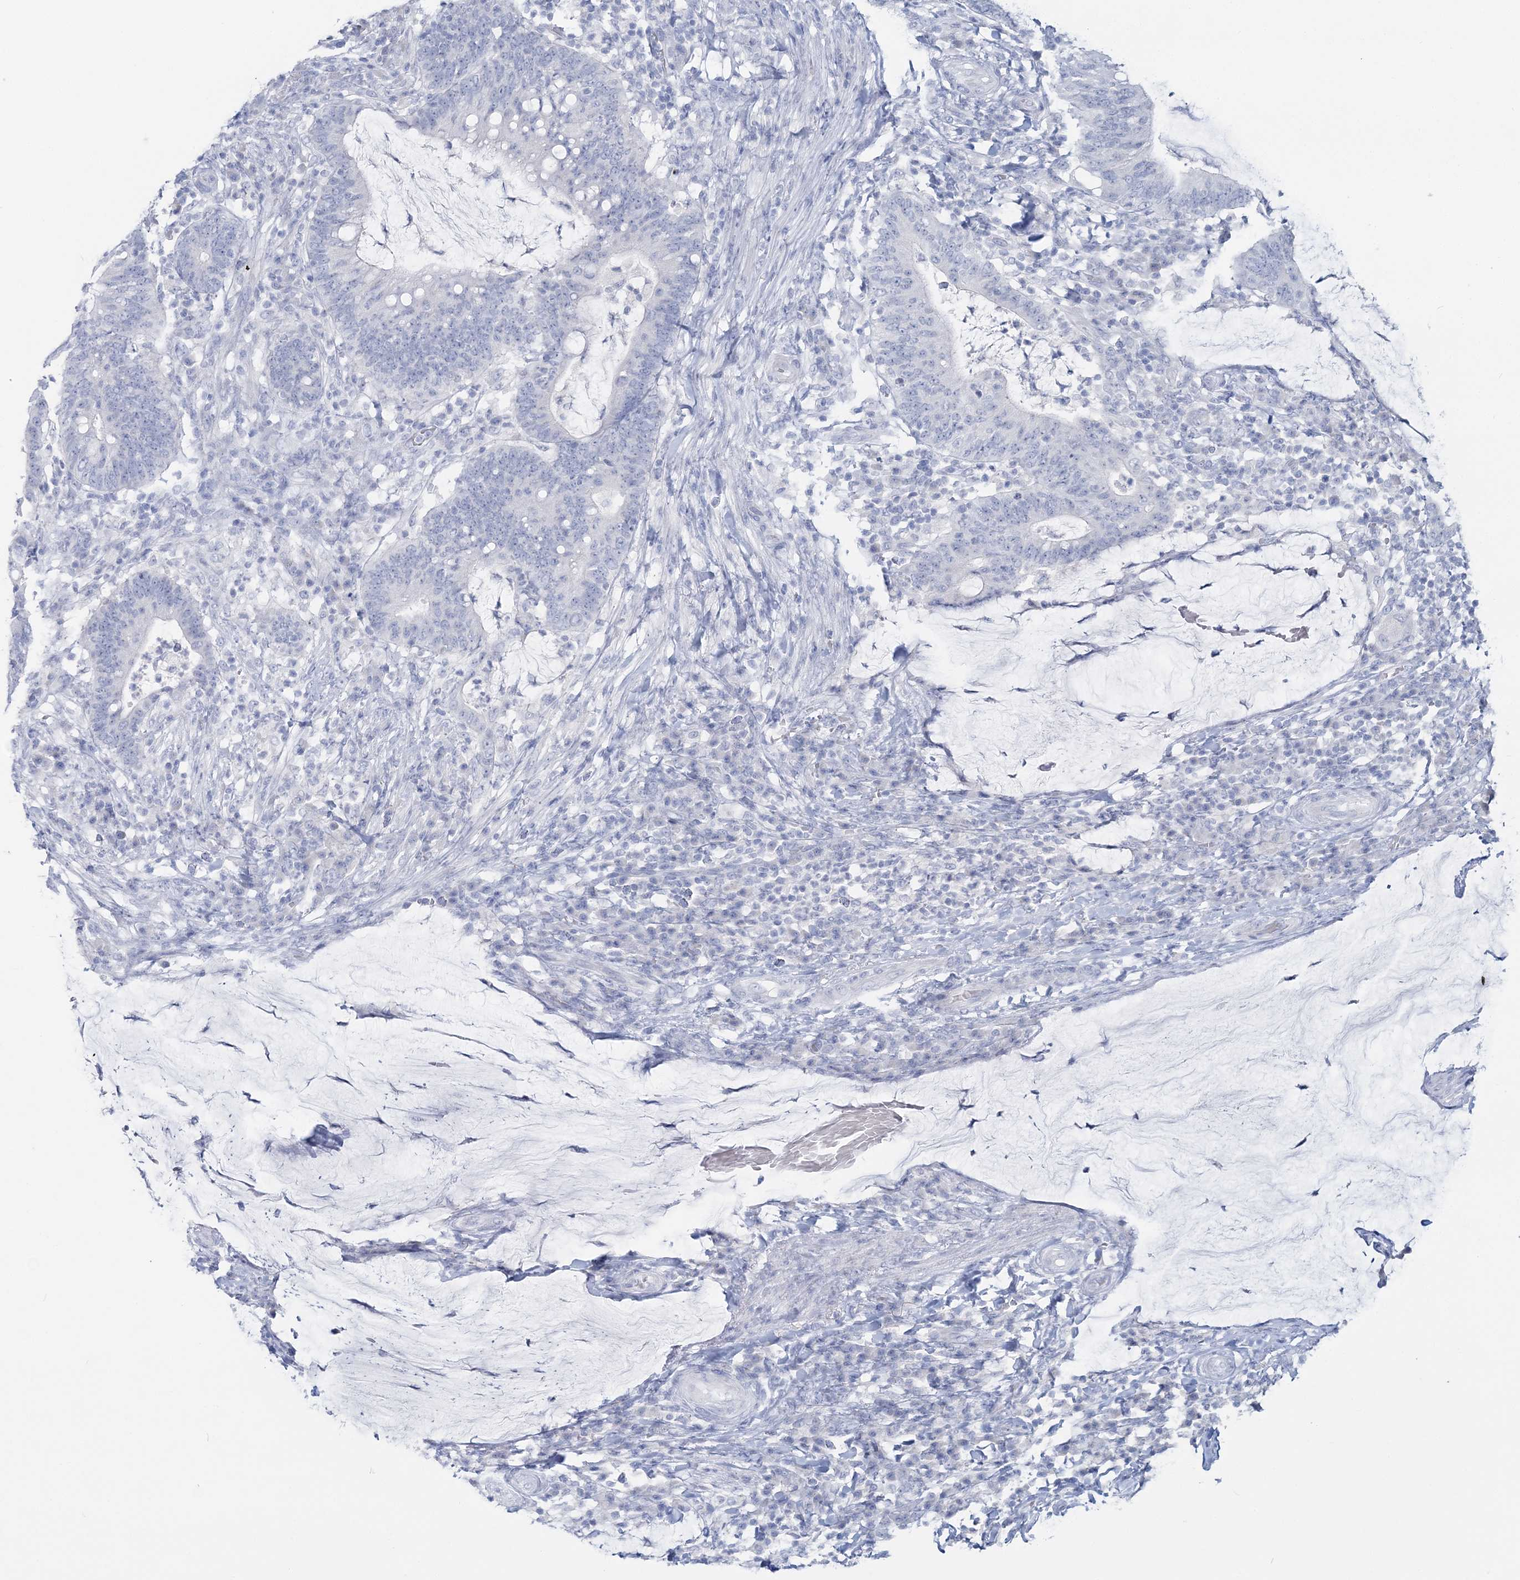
{"staining": {"intensity": "negative", "quantity": "none", "location": "none"}, "tissue": "colorectal cancer", "cell_type": "Tumor cells", "image_type": "cancer", "snomed": [{"axis": "morphology", "description": "Normal tissue, NOS"}, {"axis": "morphology", "description": "Adenocarcinoma, NOS"}, {"axis": "topography", "description": "Colon"}], "caption": "The image displays no staining of tumor cells in colorectal cancer (adenocarcinoma). (Stains: DAB (3,3'-diaminobenzidine) immunohistochemistry with hematoxylin counter stain, Microscopy: brightfield microscopy at high magnification).", "gene": "CYP3A4", "patient": {"sex": "female", "age": 66}}